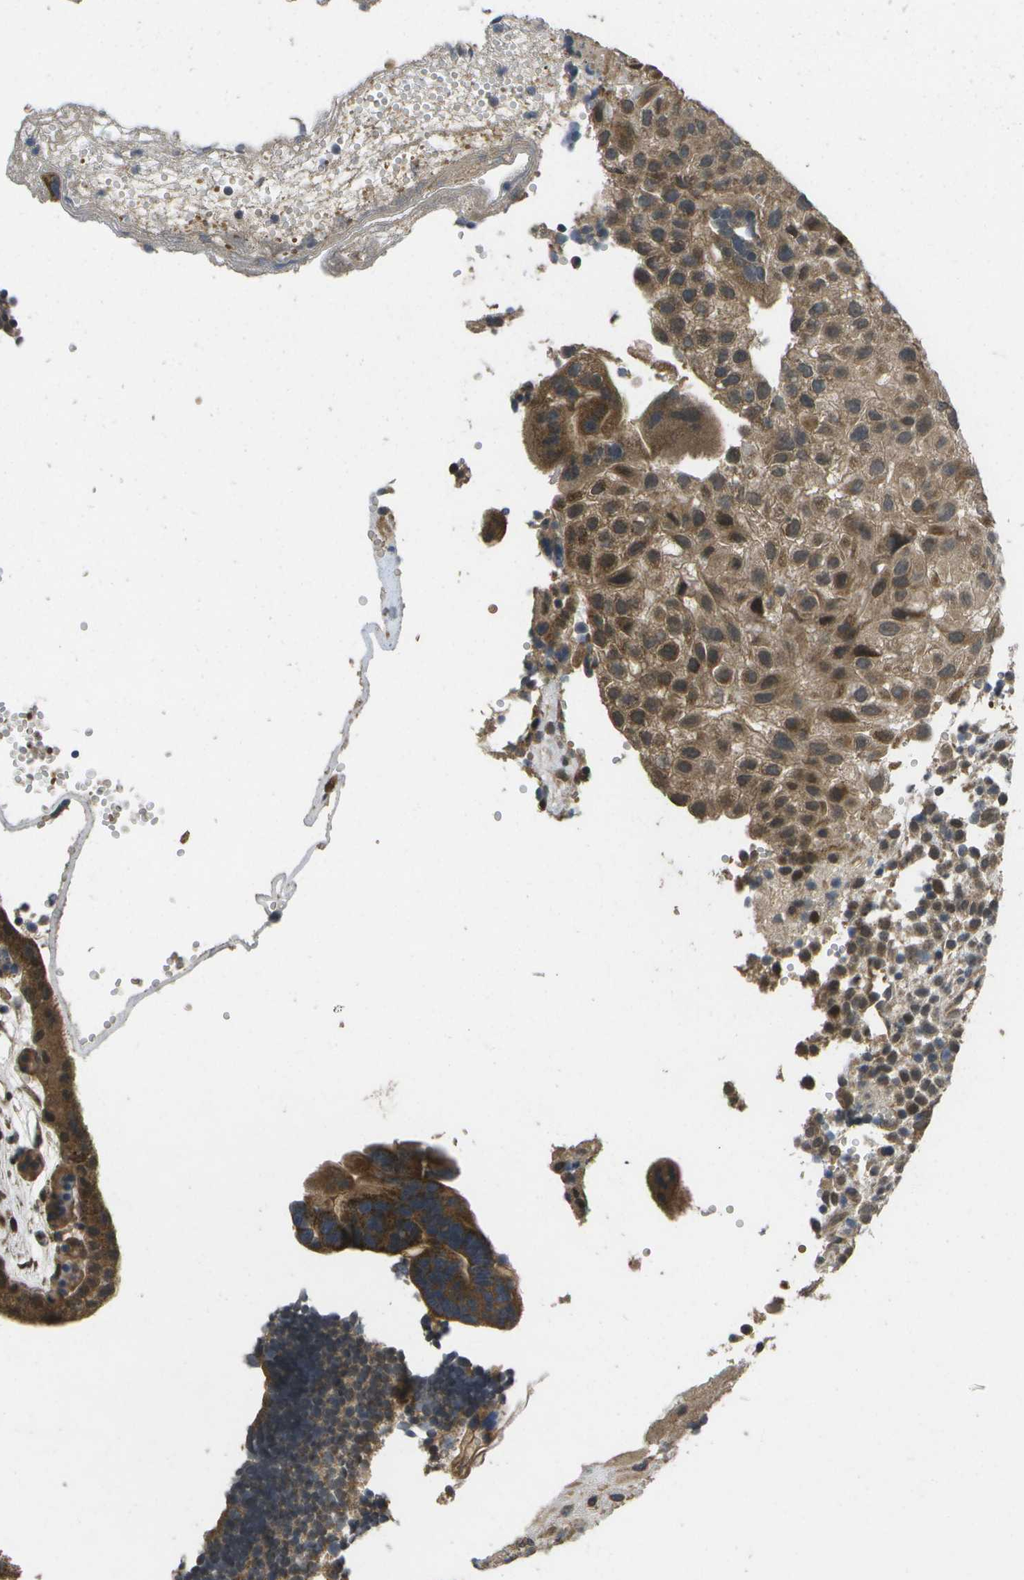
{"staining": {"intensity": "moderate", "quantity": ">75%", "location": "cytoplasmic/membranous,nuclear"}, "tissue": "placenta", "cell_type": "Decidual cells", "image_type": "normal", "snomed": [{"axis": "morphology", "description": "Normal tissue, NOS"}, {"axis": "topography", "description": "Placenta"}], "caption": "A medium amount of moderate cytoplasmic/membranous,nuclear expression is present in approximately >75% of decidual cells in benign placenta.", "gene": "ALAS1", "patient": {"sex": "female", "age": 35}}